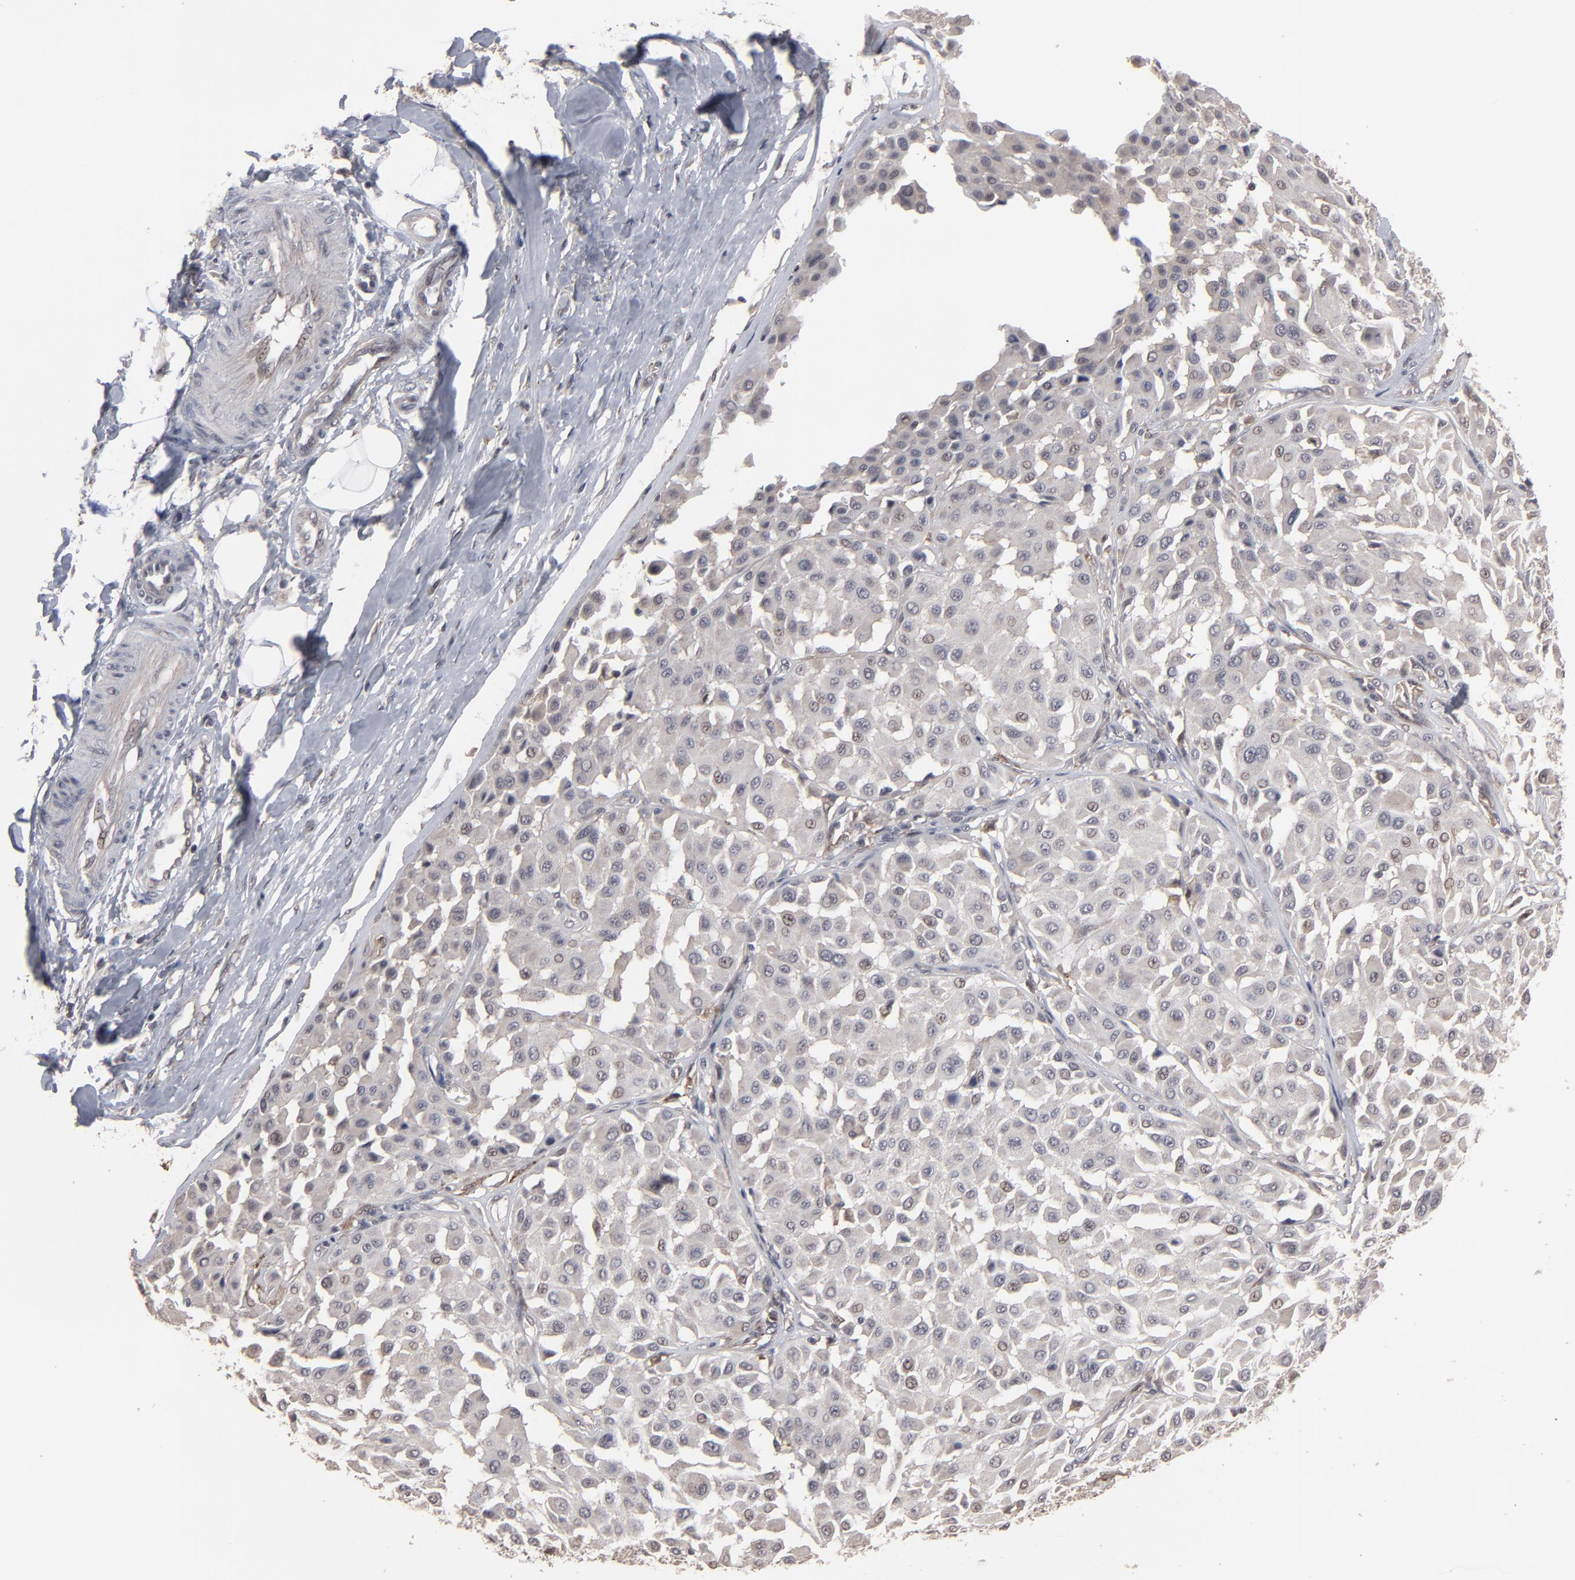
{"staining": {"intensity": "moderate", "quantity": "25%-75%", "location": "cytoplasmic/membranous,nuclear"}, "tissue": "melanoma", "cell_type": "Tumor cells", "image_type": "cancer", "snomed": [{"axis": "morphology", "description": "Malignant melanoma, Metastatic site"}, {"axis": "topography", "description": "Soft tissue"}], "caption": "DAB (3,3'-diaminobenzidine) immunohistochemical staining of malignant melanoma (metastatic site) exhibits moderate cytoplasmic/membranous and nuclear protein expression in approximately 25%-75% of tumor cells. The staining was performed using DAB to visualize the protein expression in brown, while the nuclei were stained in blue with hematoxylin (Magnification: 20x).", "gene": "SLC22A17", "patient": {"sex": "male", "age": 41}}